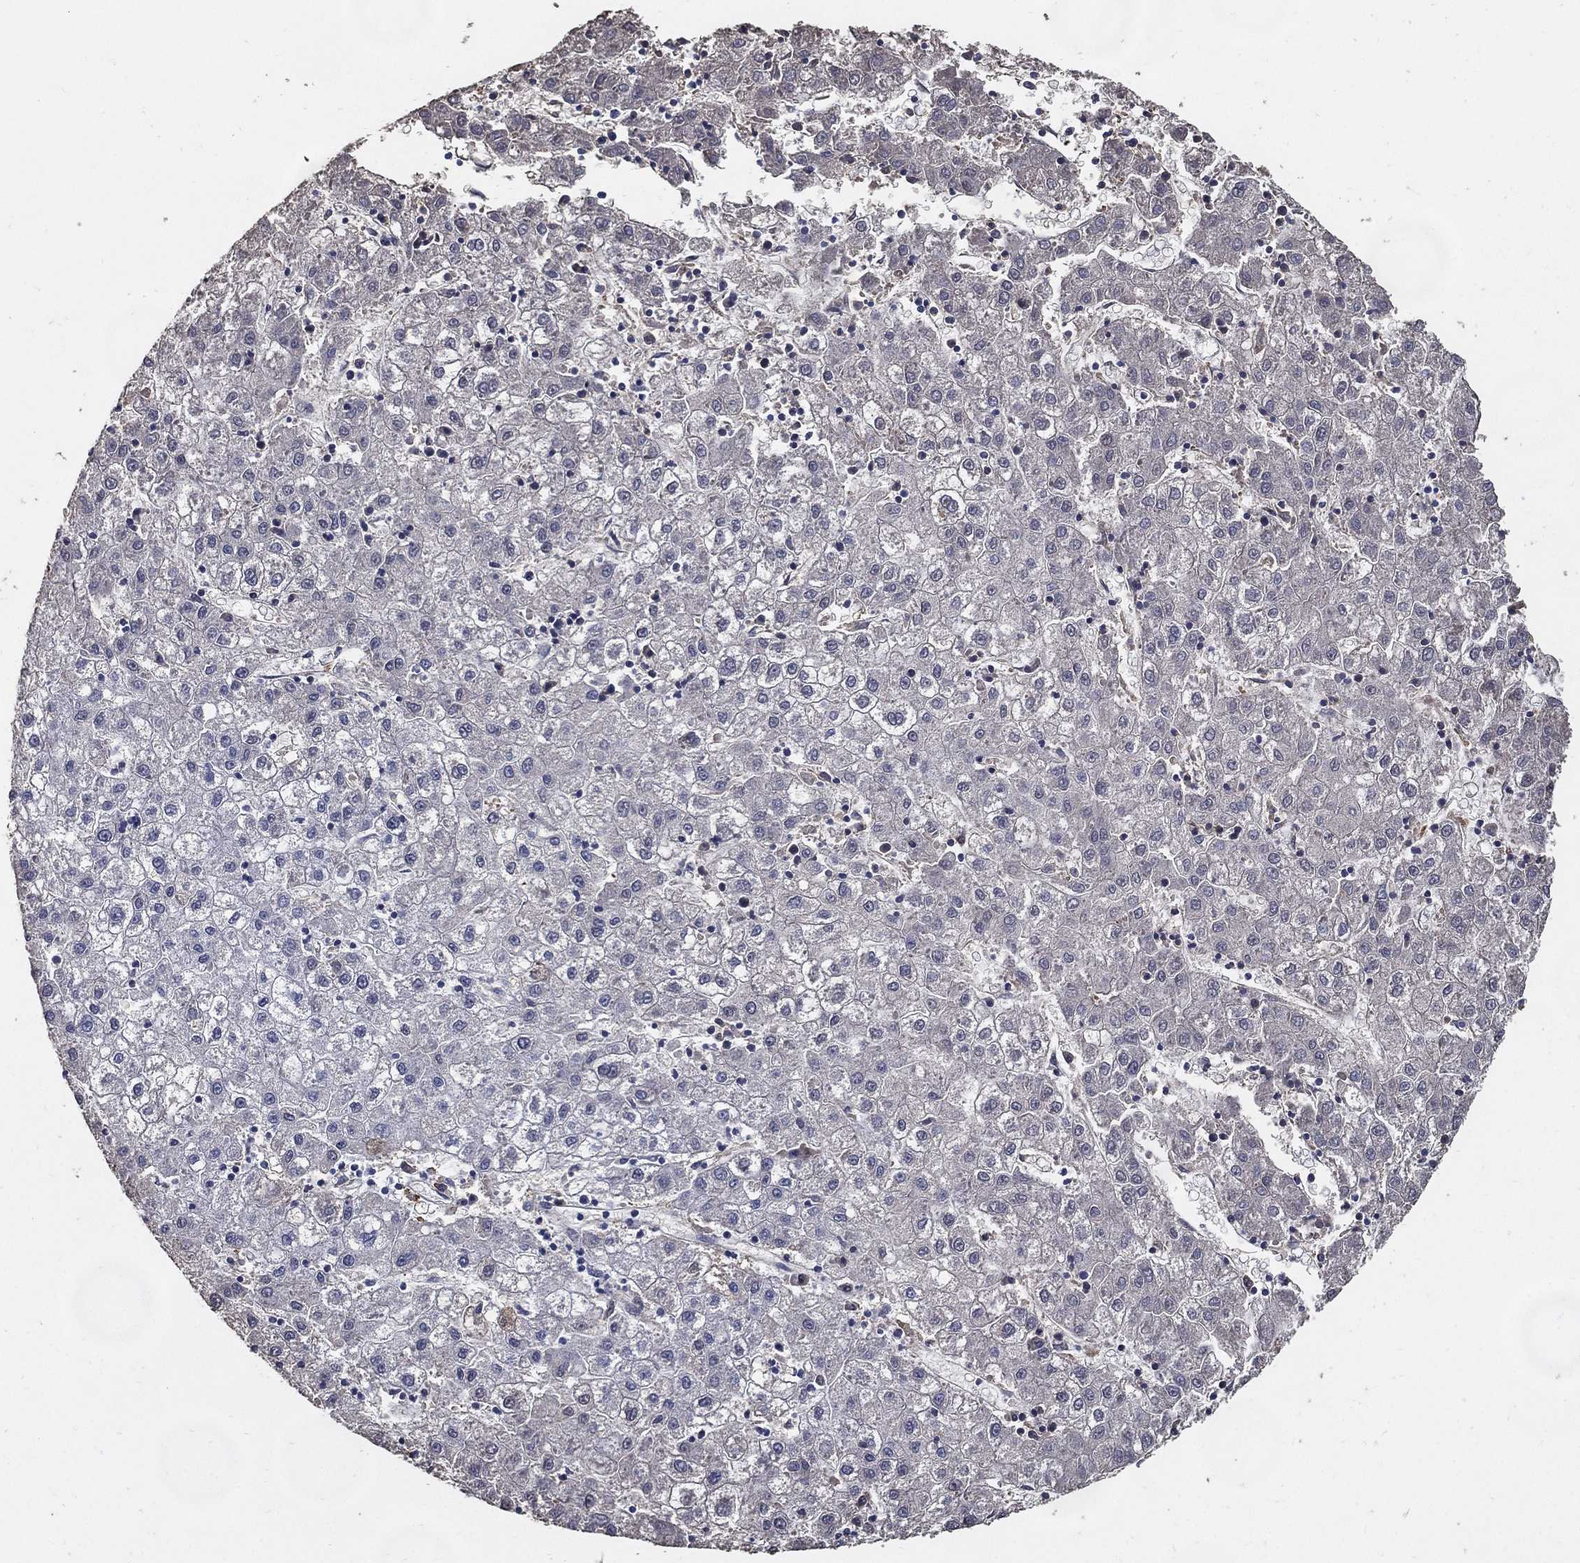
{"staining": {"intensity": "negative", "quantity": "none", "location": "none"}, "tissue": "liver cancer", "cell_type": "Tumor cells", "image_type": "cancer", "snomed": [{"axis": "morphology", "description": "Carcinoma, Hepatocellular, NOS"}, {"axis": "topography", "description": "Liver"}], "caption": "The histopathology image displays no significant expression in tumor cells of liver hepatocellular carcinoma.", "gene": "EFNA1", "patient": {"sex": "male", "age": 72}}